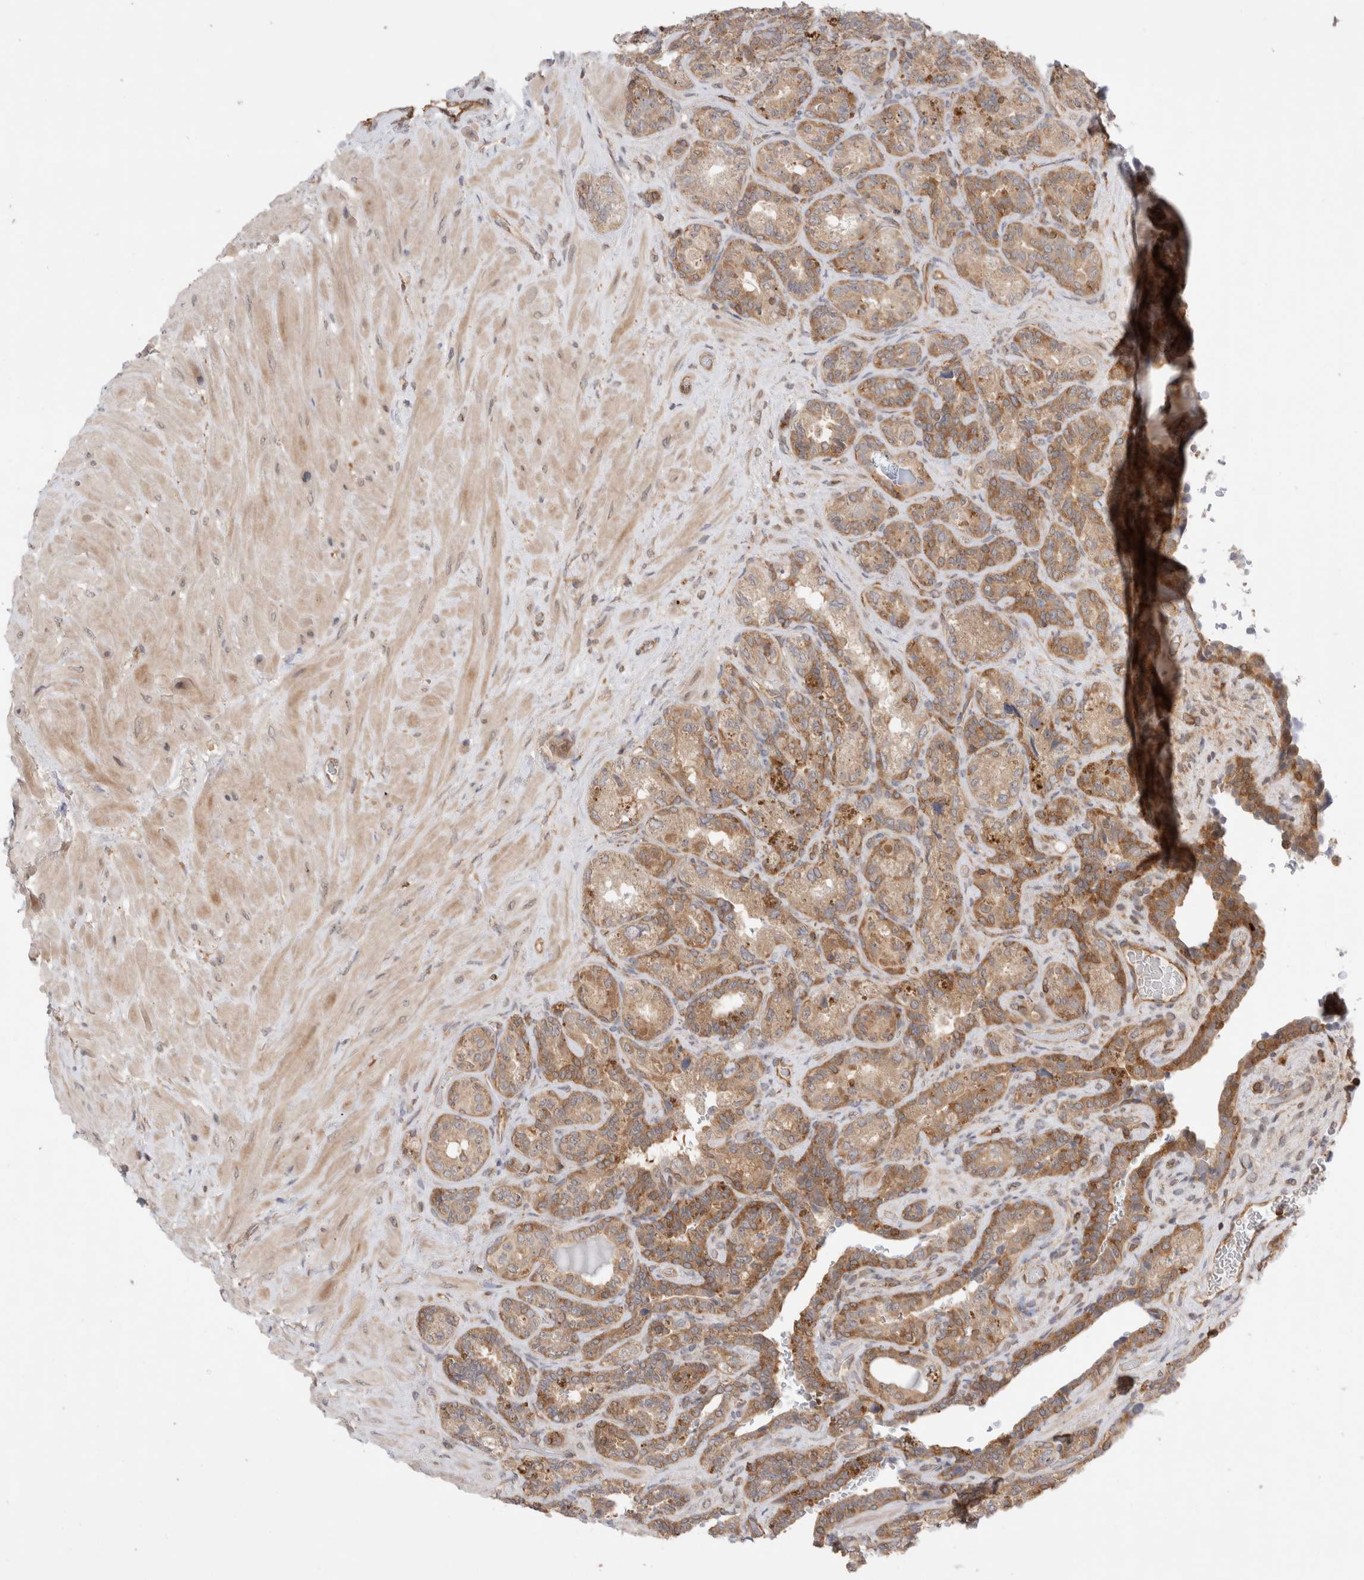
{"staining": {"intensity": "moderate", "quantity": ">75%", "location": "cytoplasmic/membranous"}, "tissue": "seminal vesicle", "cell_type": "Glandular cells", "image_type": "normal", "snomed": [{"axis": "morphology", "description": "Normal tissue, NOS"}, {"axis": "topography", "description": "Prostate"}, {"axis": "topography", "description": "Seminal veicle"}], "caption": "About >75% of glandular cells in benign human seminal vesicle reveal moderate cytoplasmic/membranous protein expression as visualized by brown immunohistochemical staining.", "gene": "NFKB1", "patient": {"sex": "male", "age": 67}}